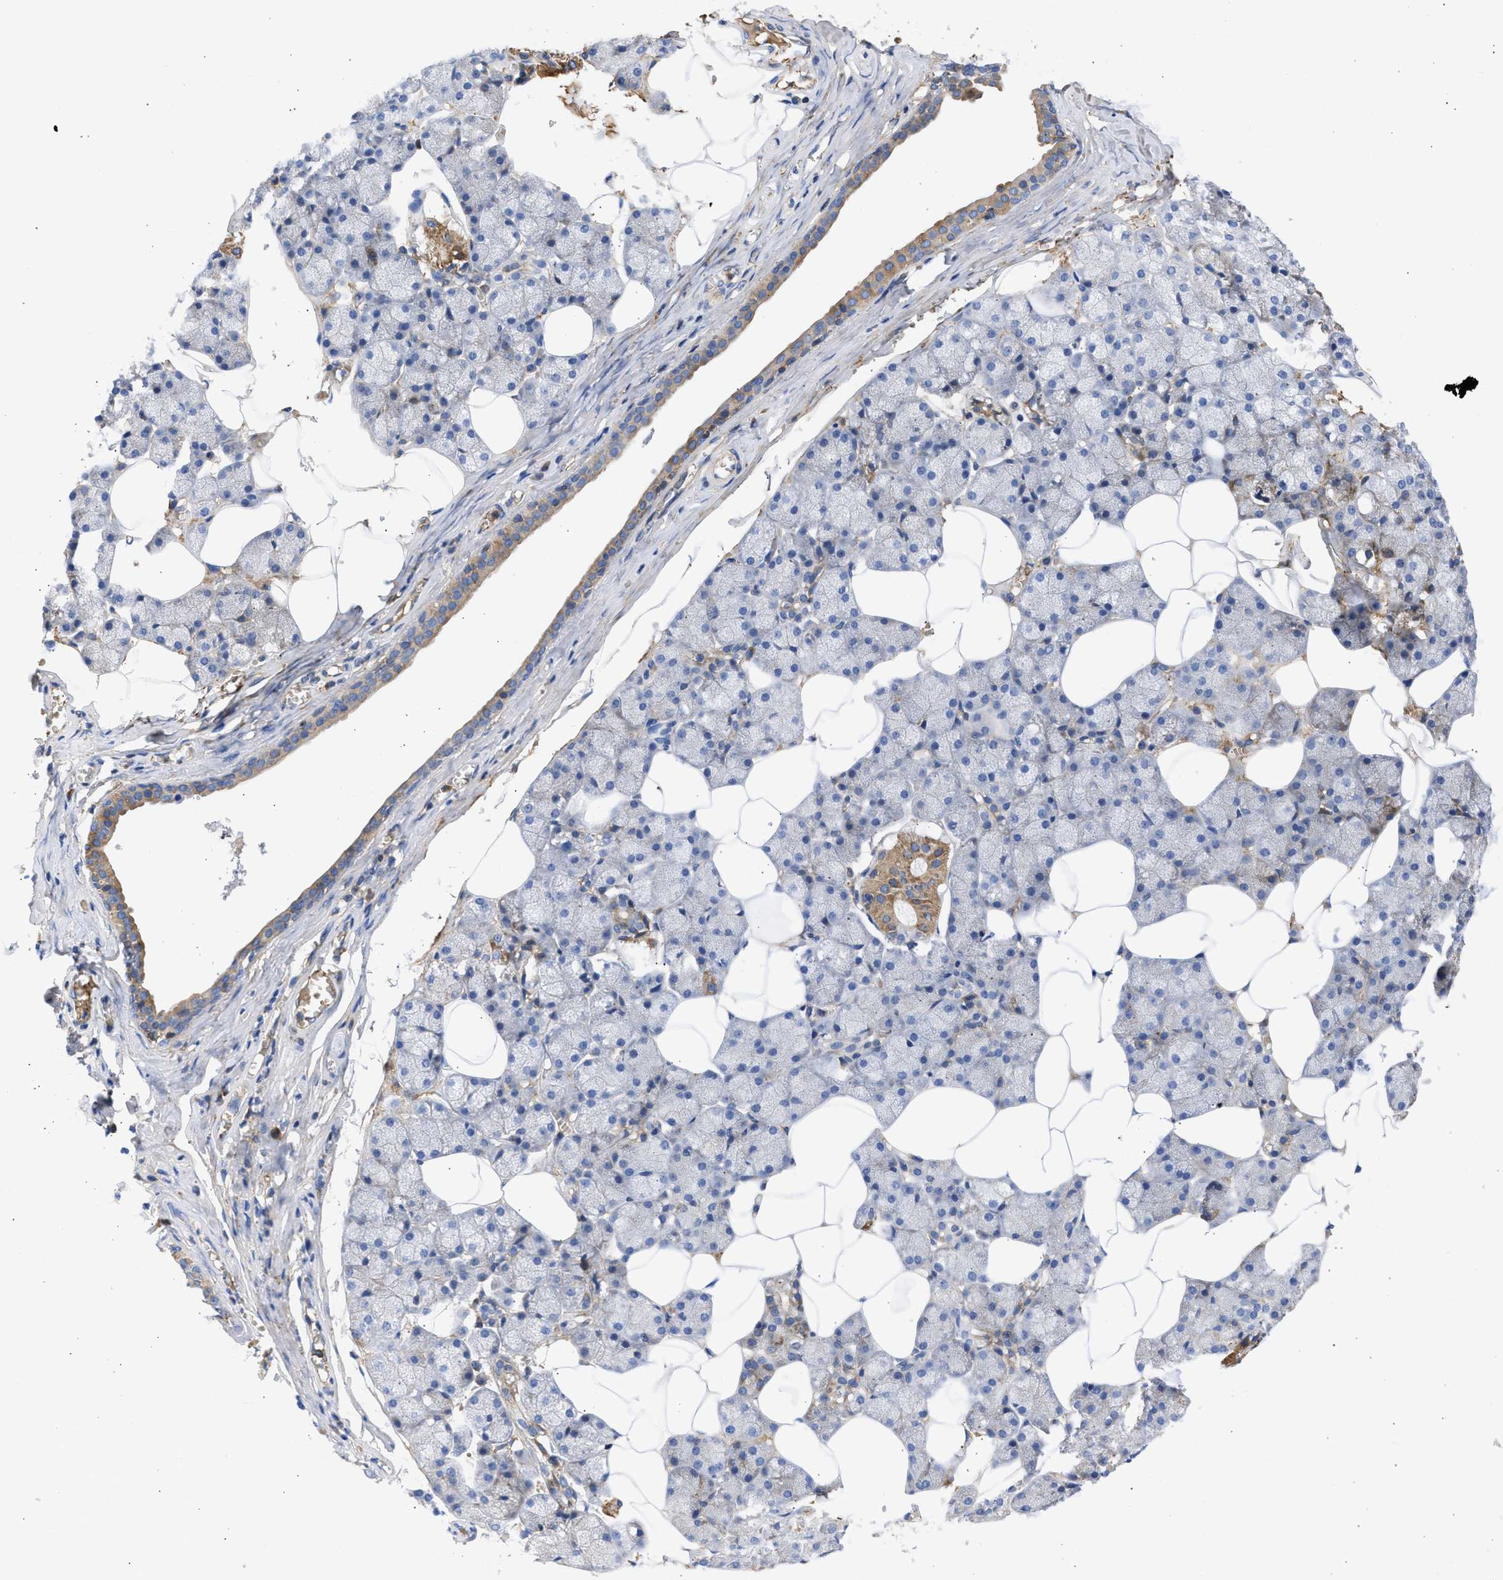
{"staining": {"intensity": "moderate", "quantity": "25%-75%", "location": "cytoplasmic/membranous"}, "tissue": "salivary gland", "cell_type": "Glandular cells", "image_type": "normal", "snomed": [{"axis": "morphology", "description": "Normal tissue, NOS"}, {"axis": "topography", "description": "Salivary gland"}], "caption": "Immunohistochemistry histopathology image of benign salivary gland: salivary gland stained using IHC displays medium levels of moderate protein expression localized specifically in the cytoplasmic/membranous of glandular cells, appearing as a cytoplasmic/membranous brown color.", "gene": "BTG3", "patient": {"sex": "male", "age": 62}}